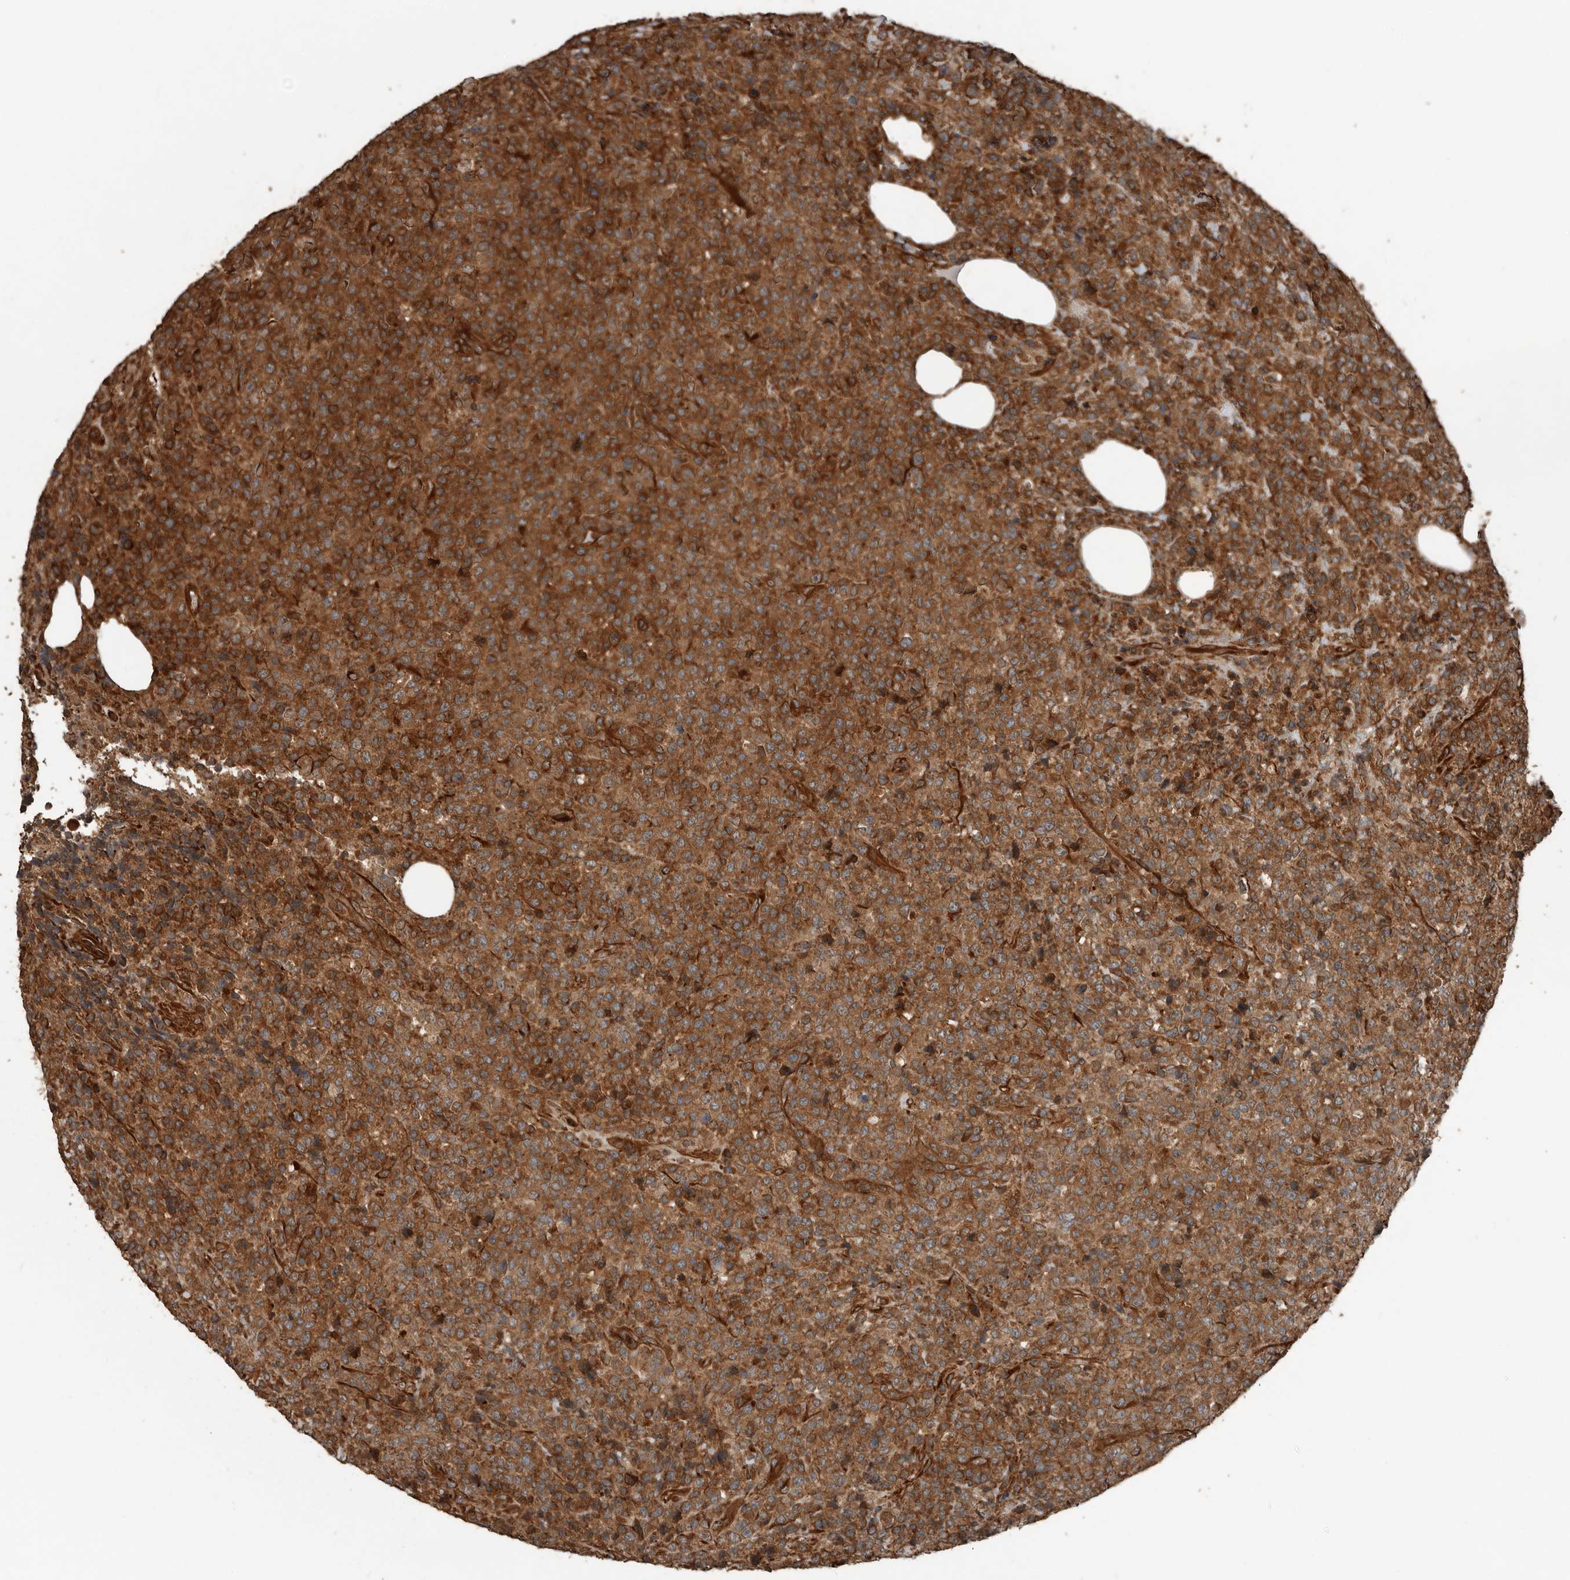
{"staining": {"intensity": "strong", "quantity": ">75%", "location": "cytoplasmic/membranous"}, "tissue": "lymphoma", "cell_type": "Tumor cells", "image_type": "cancer", "snomed": [{"axis": "morphology", "description": "Malignant lymphoma, non-Hodgkin's type, High grade"}, {"axis": "topography", "description": "Lymph node"}], "caption": "This is a photomicrograph of IHC staining of high-grade malignant lymphoma, non-Hodgkin's type, which shows strong expression in the cytoplasmic/membranous of tumor cells.", "gene": "YOD1", "patient": {"sex": "male", "age": 13}}